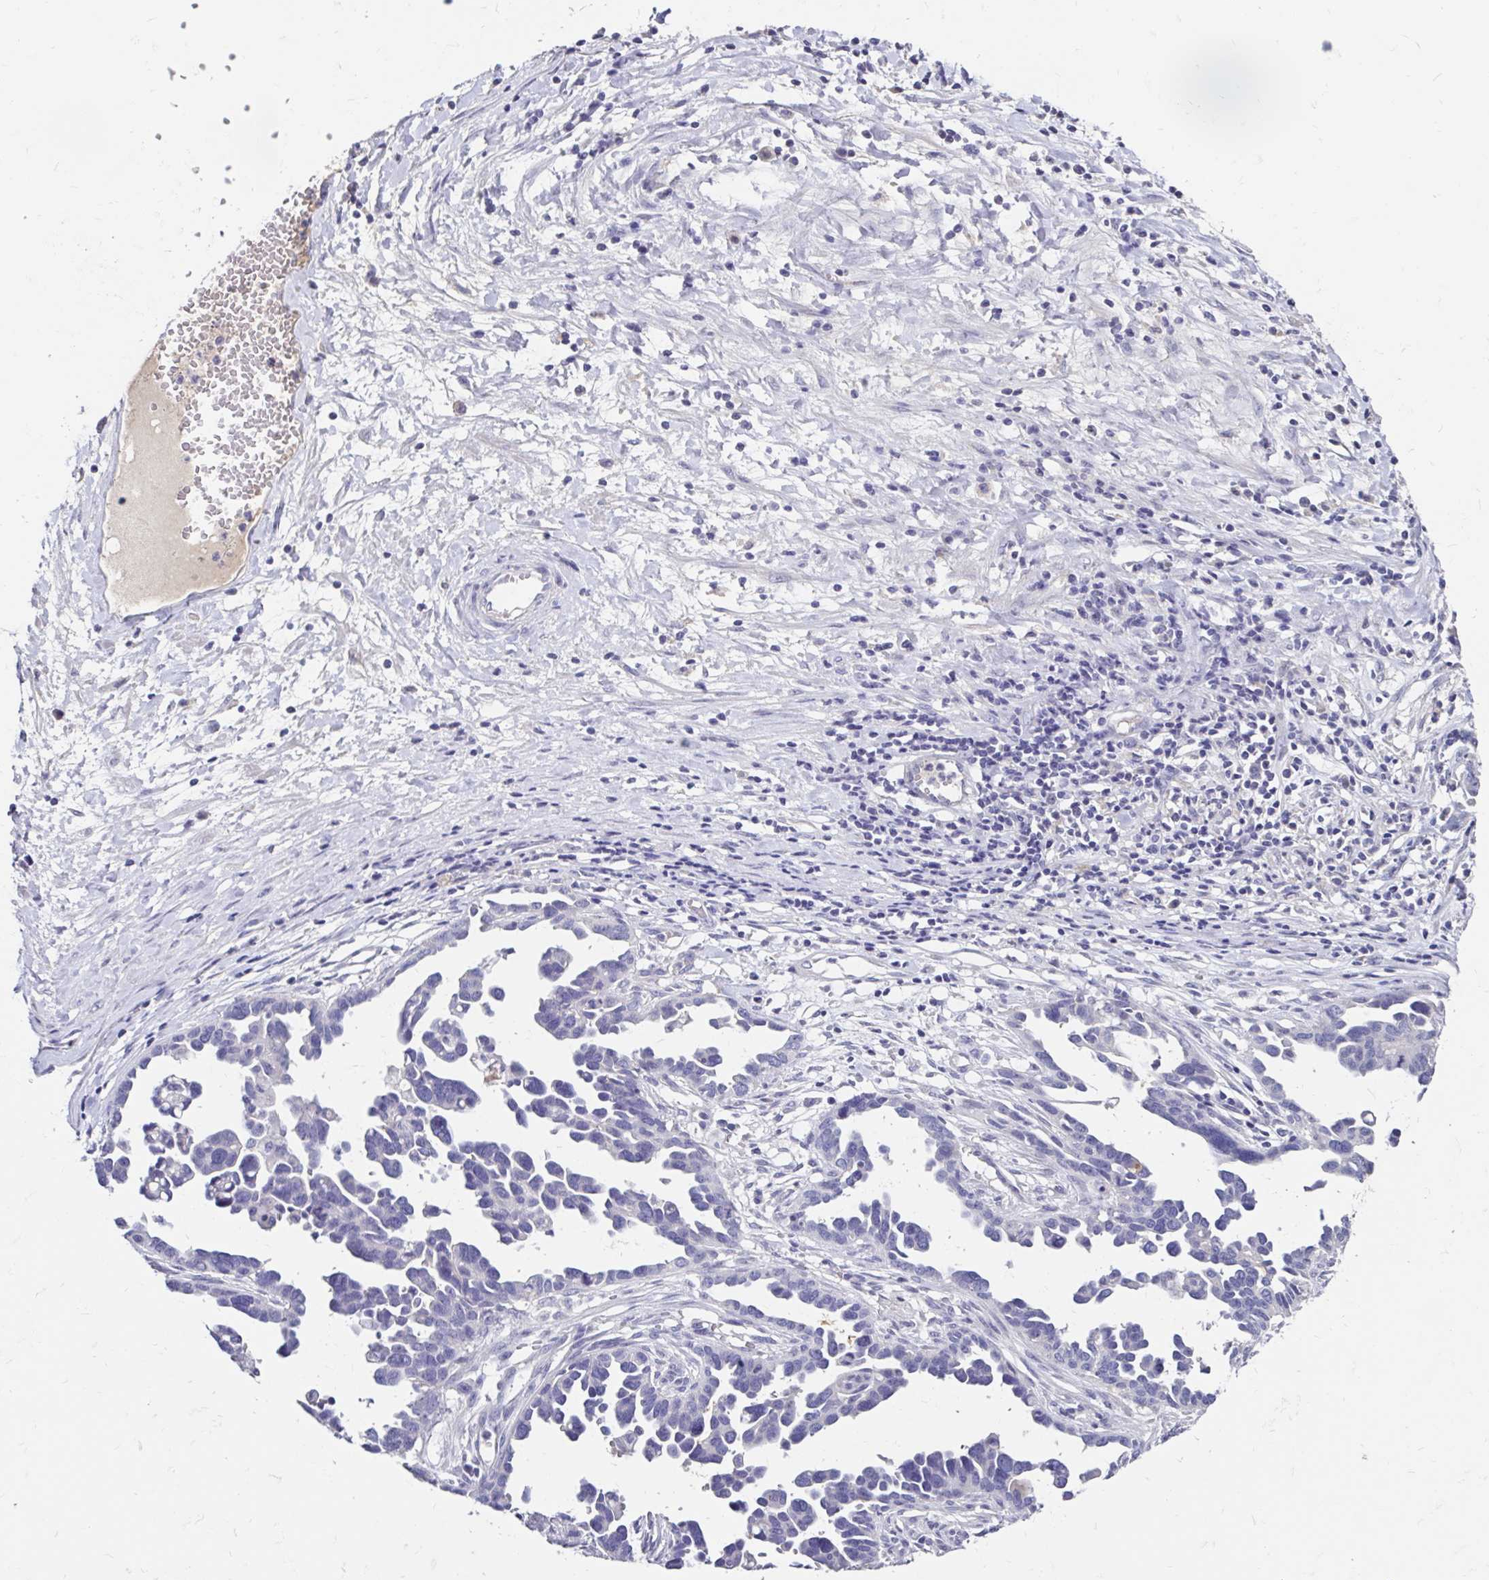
{"staining": {"intensity": "negative", "quantity": "none", "location": "none"}, "tissue": "ovarian cancer", "cell_type": "Tumor cells", "image_type": "cancer", "snomed": [{"axis": "morphology", "description": "Cystadenocarcinoma, serous, NOS"}, {"axis": "topography", "description": "Ovary"}], "caption": "Tumor cells show no significant protein expression in ovarian cancer (serous cystadenocarcinoma).", "gene": "SCG3", "patient": {"sex": "female", "age": 54}}